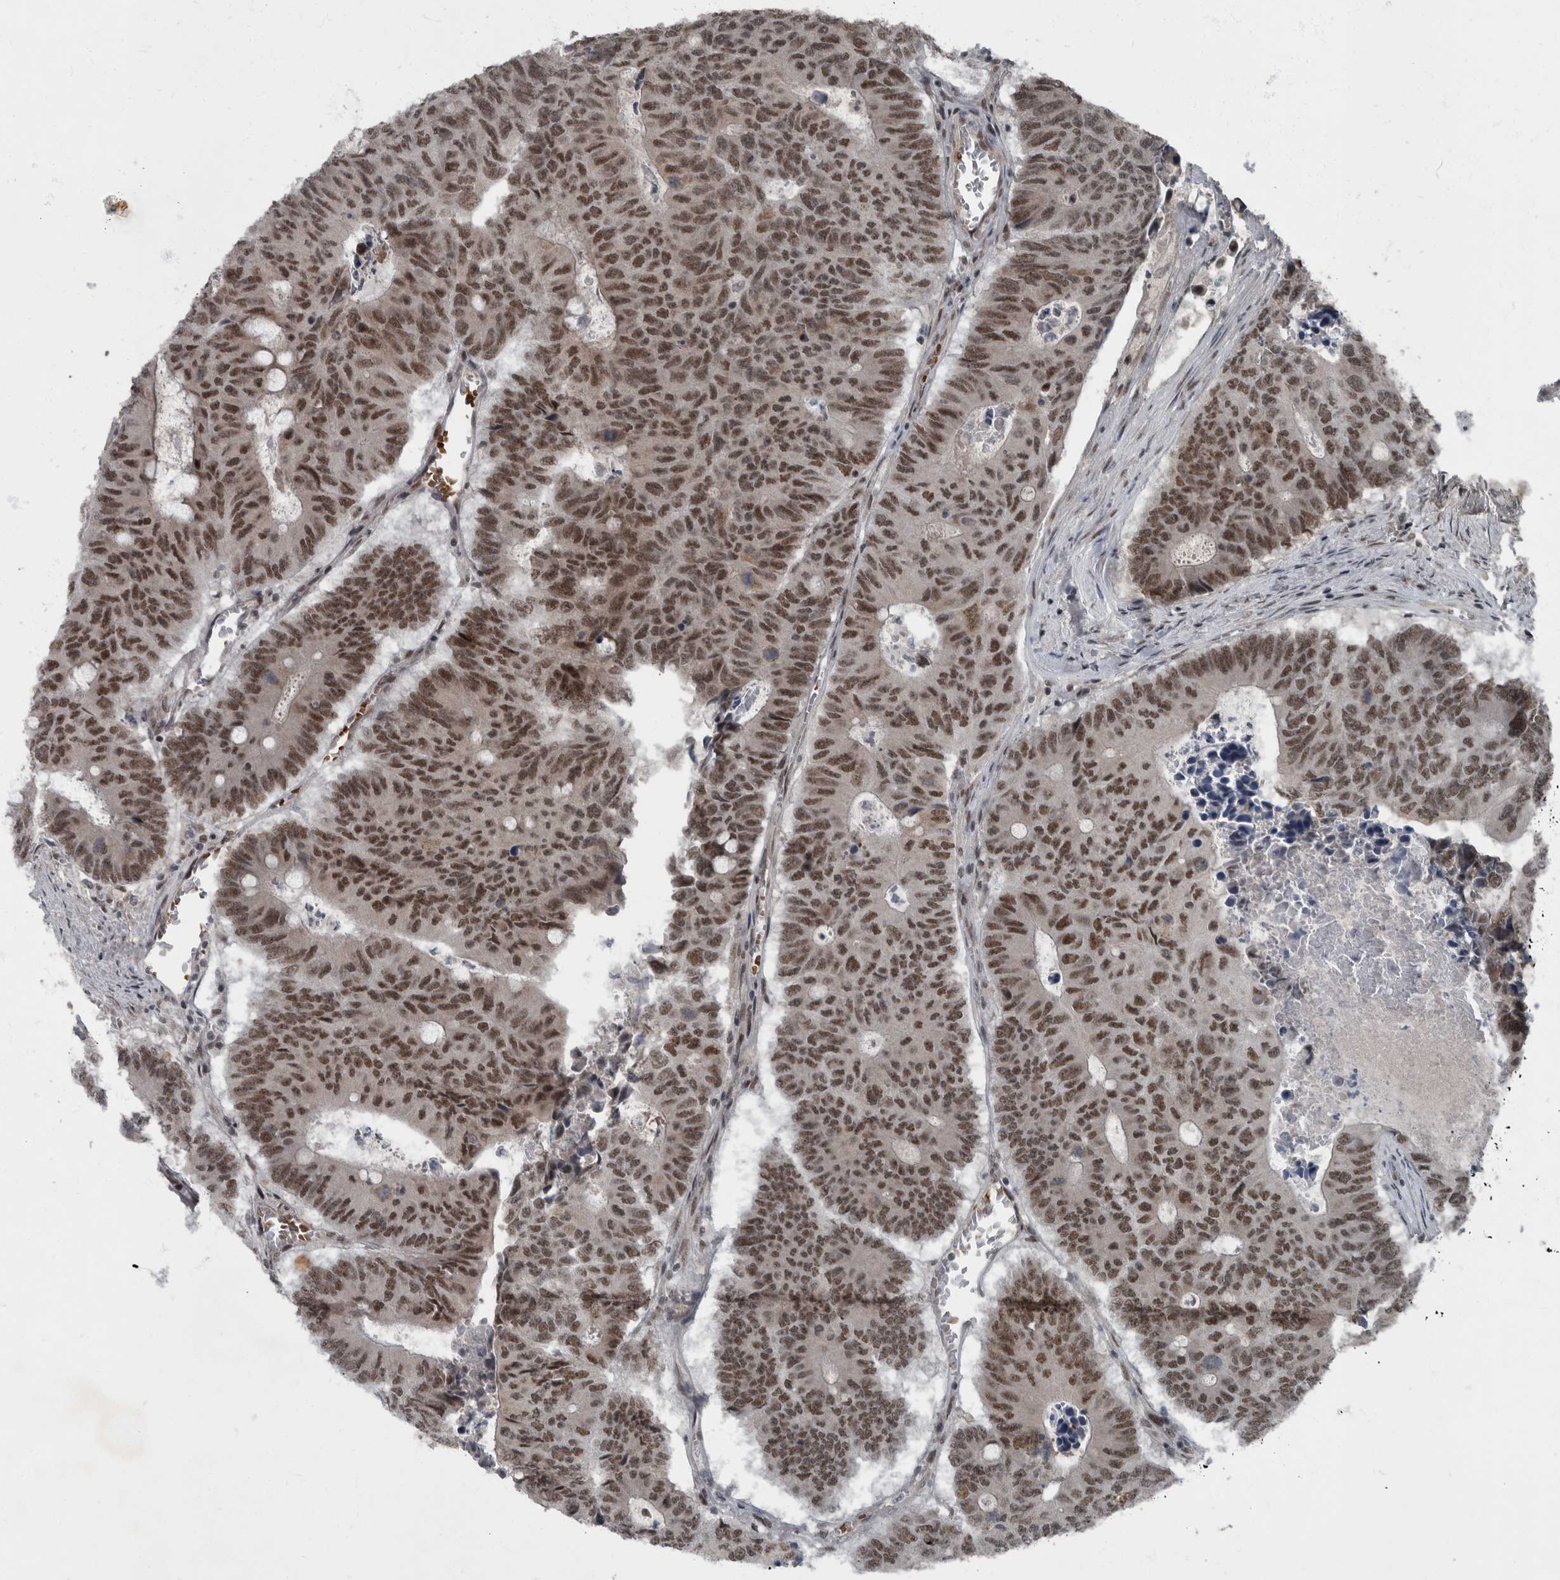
{"staining": {"intensity": "moderate", "quantity": ">75%", "location": "nuclear"}, "tissue": "colorectal cancer", "cell_type": "Tumor cells", "image_type": "cancer", "snomed": [{"axis": "morphology", "description": "Adenocarcinoma, NOS"}, {"axis": "topography", "description": "Colon"}], "caption": "Colorectal adenocarcinoma was stained to show a protein in brown. There is medium levels of moderate nuclear positivity in approximately >75% of tumor cells.", "gene": "WDR33", "patient": {"sex": "male", "age": 87}}